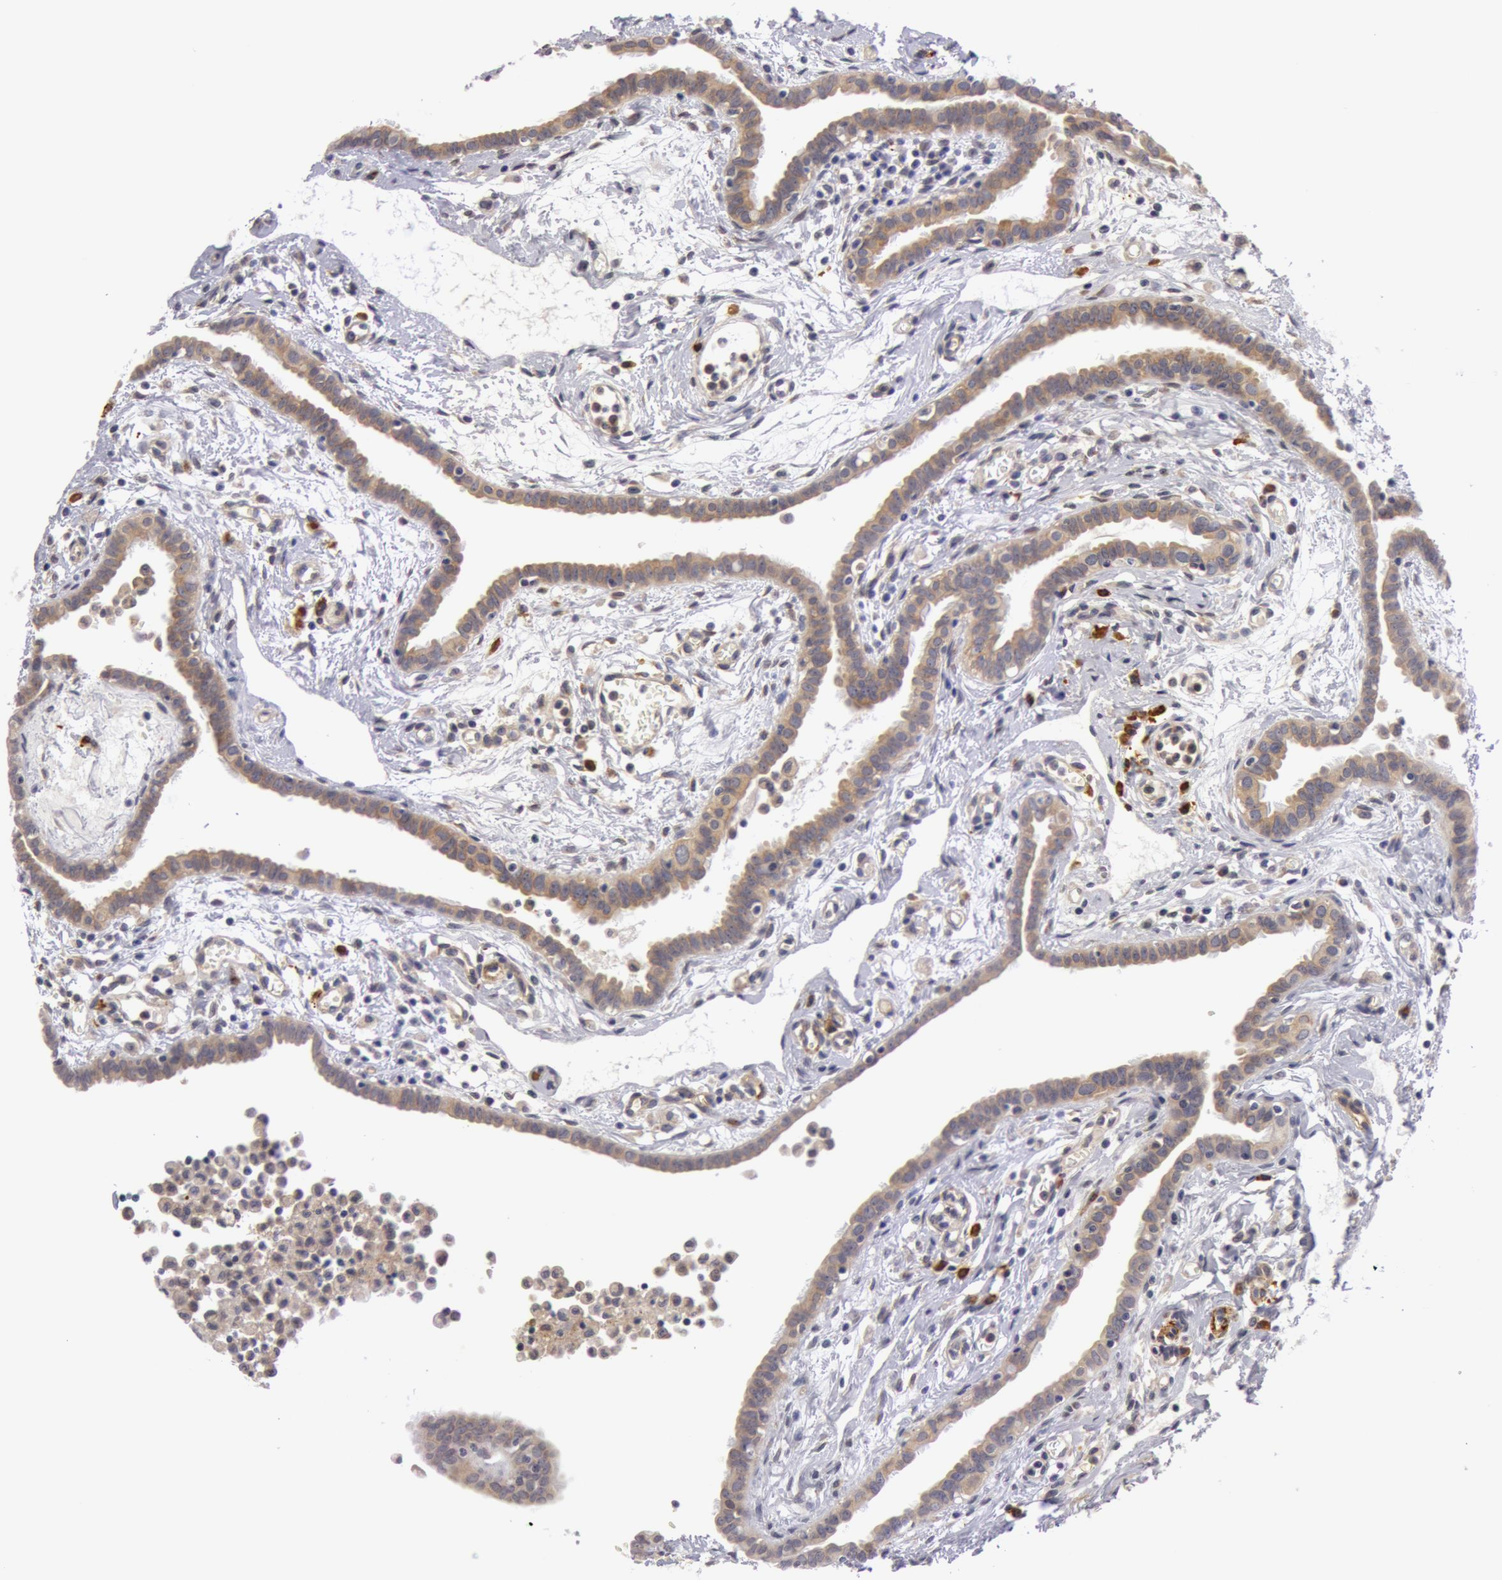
{"staining": {"intensity": "weak", "quantity": ">75%", "location": "cytoplasmic/membranous"}, "tissue": "fallopian tube", "cell_type": "Glandular cells", "image_type": "normal", "snomed": [{"axis": "morphology", "description": "Normal tissue, NOS"}, {"axis": "topography", "description": "Fallopian tube"}], "caption": "Immunohistochemical staining of normal fallopian tube shows low levels of weak cytoplasmic/membranous expression in about >75% of glandular cells.", "gene": "IL23A", "patient": {"sex": "female", "age": 54}}